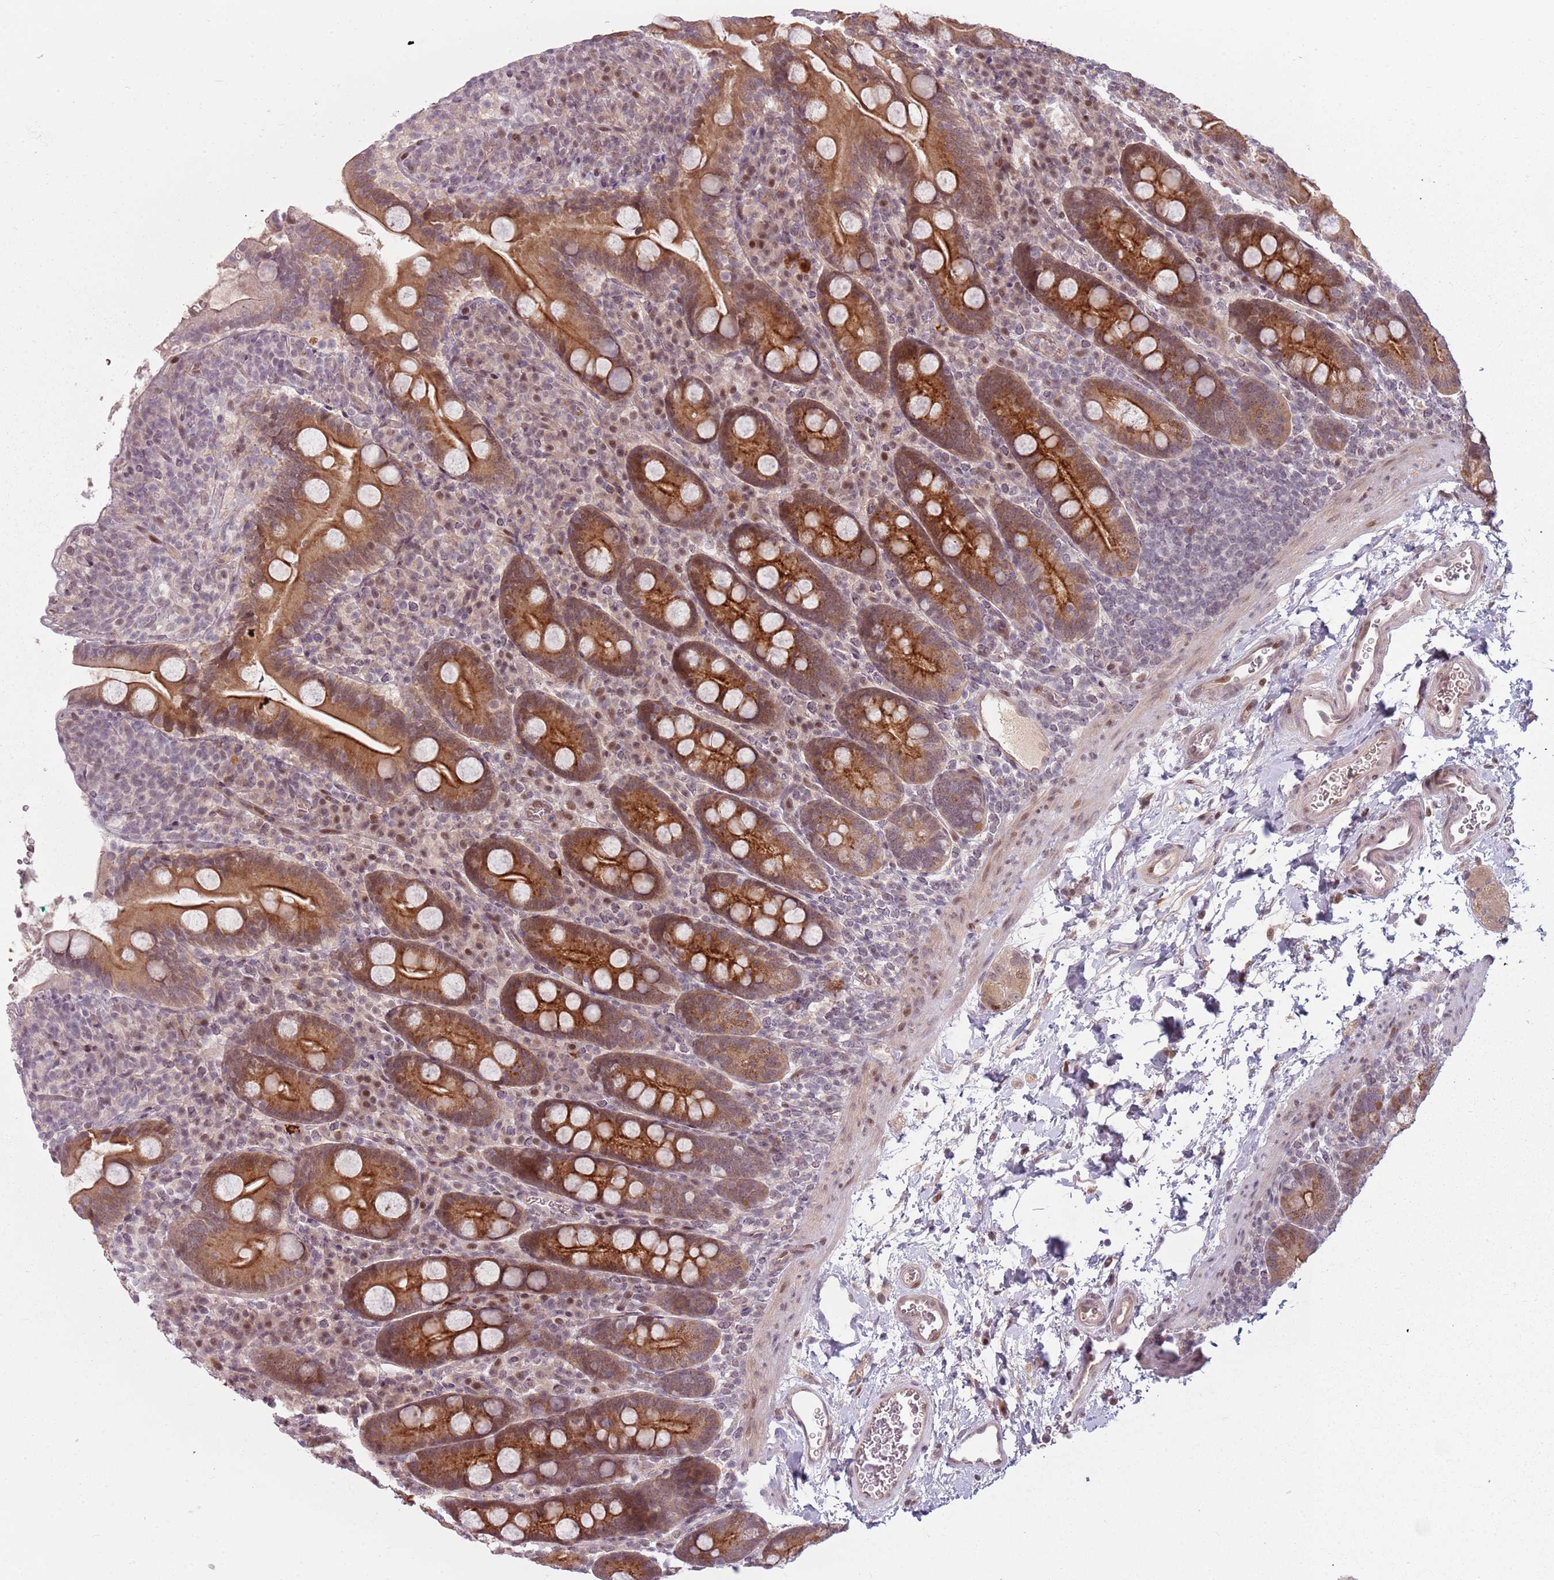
{"staining": {"intensity": "strong", "quantity": ">75%", "location": "cytoplasmic/membranous,nuclear"}, "tissue": "duodenum", "cell_type": "Glandular cells", "image_type": "normal", "snomed": [{"axis": "morphology", "description": "Normal tissue, NOS"}, {"axis": "topography", "description": "Duodenum"}], "caption": "Immunohistochemistry image of unremarkable human duodenum stained for a protein (brown), which shows high levels of strong cytoplasmic/membranous,nuclear staining in approximately >75% of glandular cells.", "gene": "ADGRG1", "patient": {"sex": "male", "age": 35}}